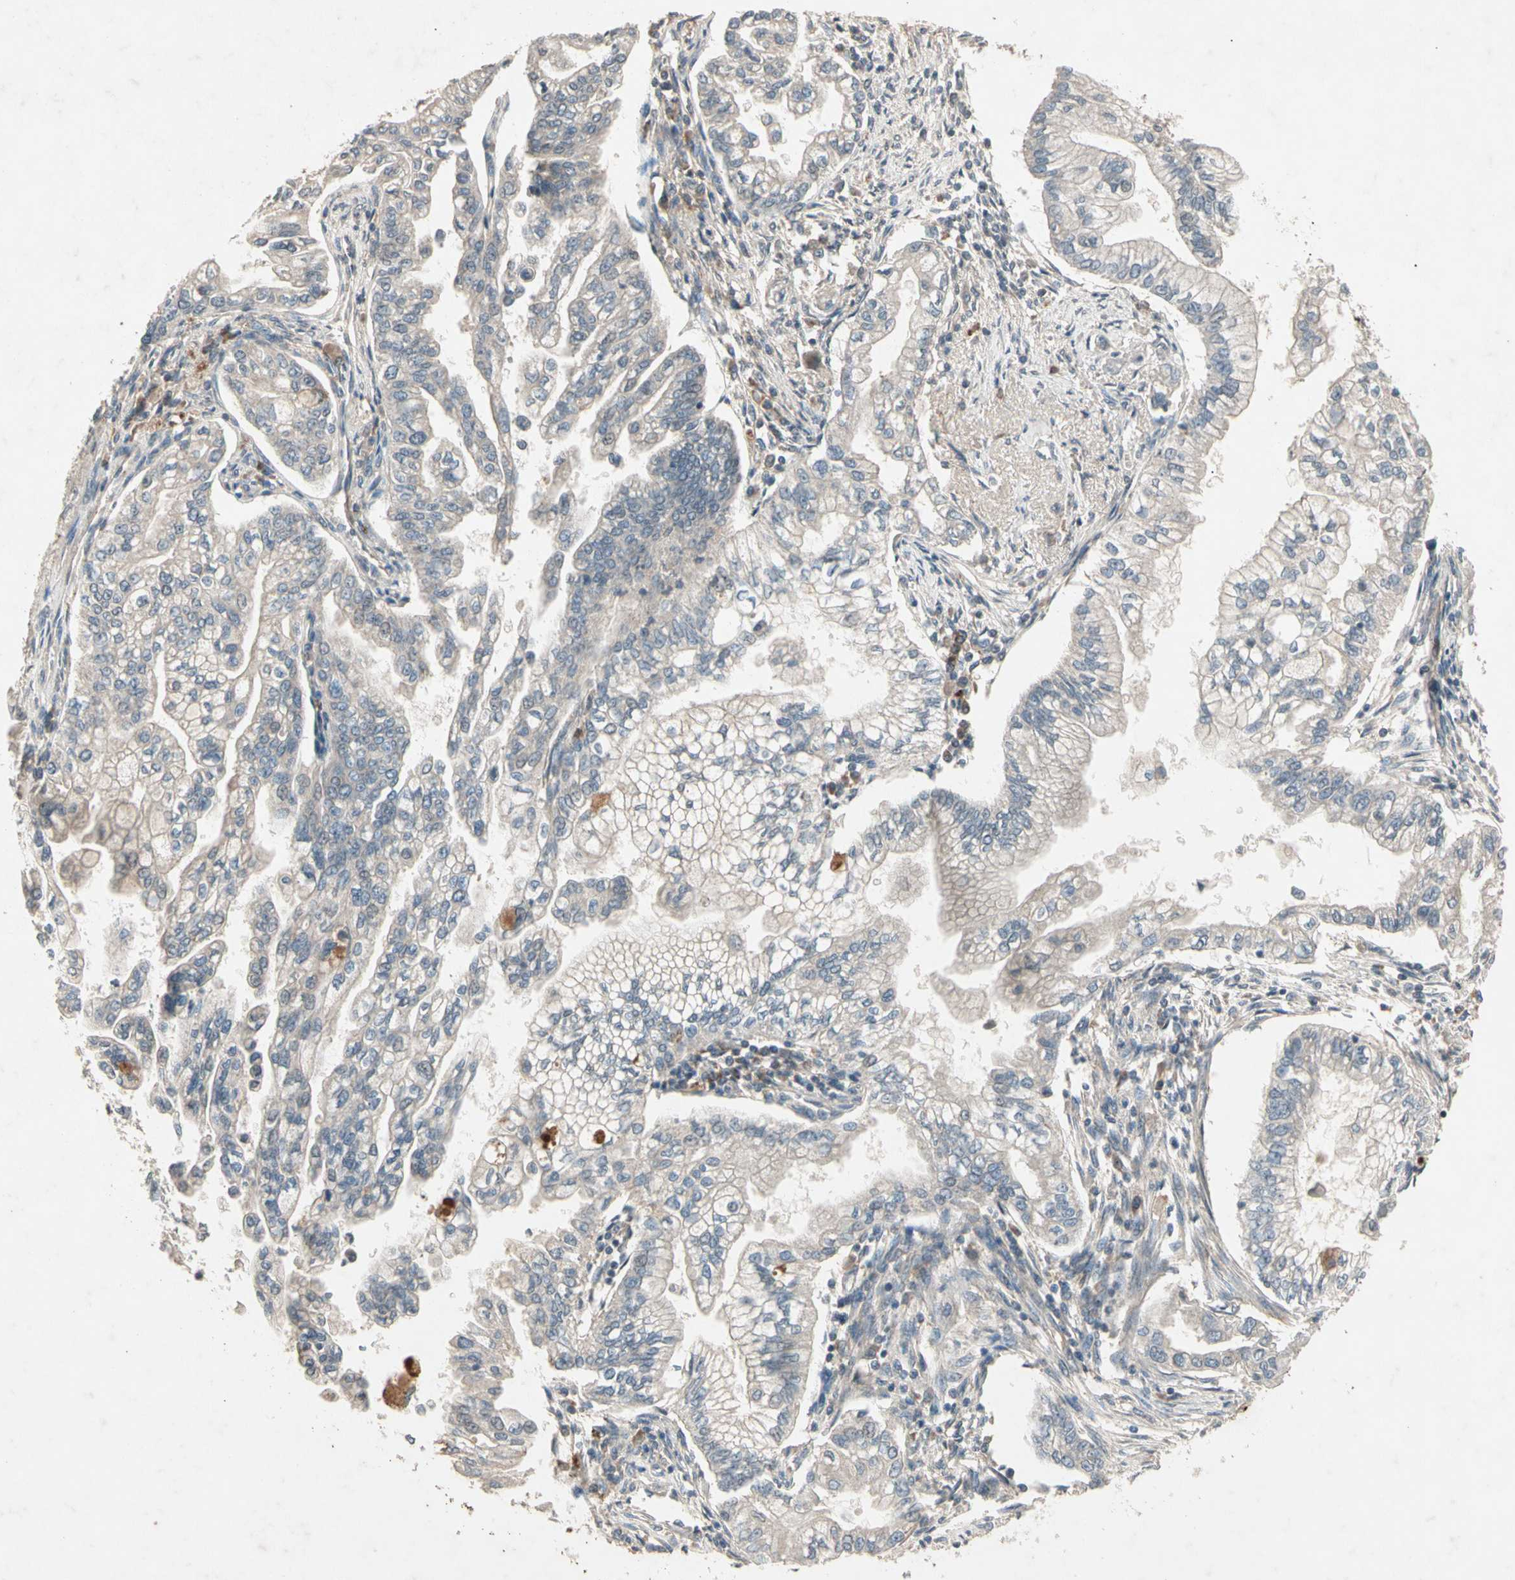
{"staining": {"intensity": "weak", "quantity": "25%-75%", "location": "cytoplasmic/membranous"}, "tissue": "pancreatic cancer", "cell_type": "Tumor cells", "image_type": "cancer", "snomed": [{"axis": "morphology", "description": "Normal tissue, NOS"}, {"axis": "topography", "description": "Pancreas"}], "caption": "Protein staining by immunohistochemistry demonstrates weak cytoplasmic/membranous expression in about 25%-75% of tumor cells in pancreatic cancer. Immunohistochemistry (ihc) stains the protein in brown and the nuclei are stained blue.", "gene": "GPLD1", "patient": {"sex": "male", "age": 42}}